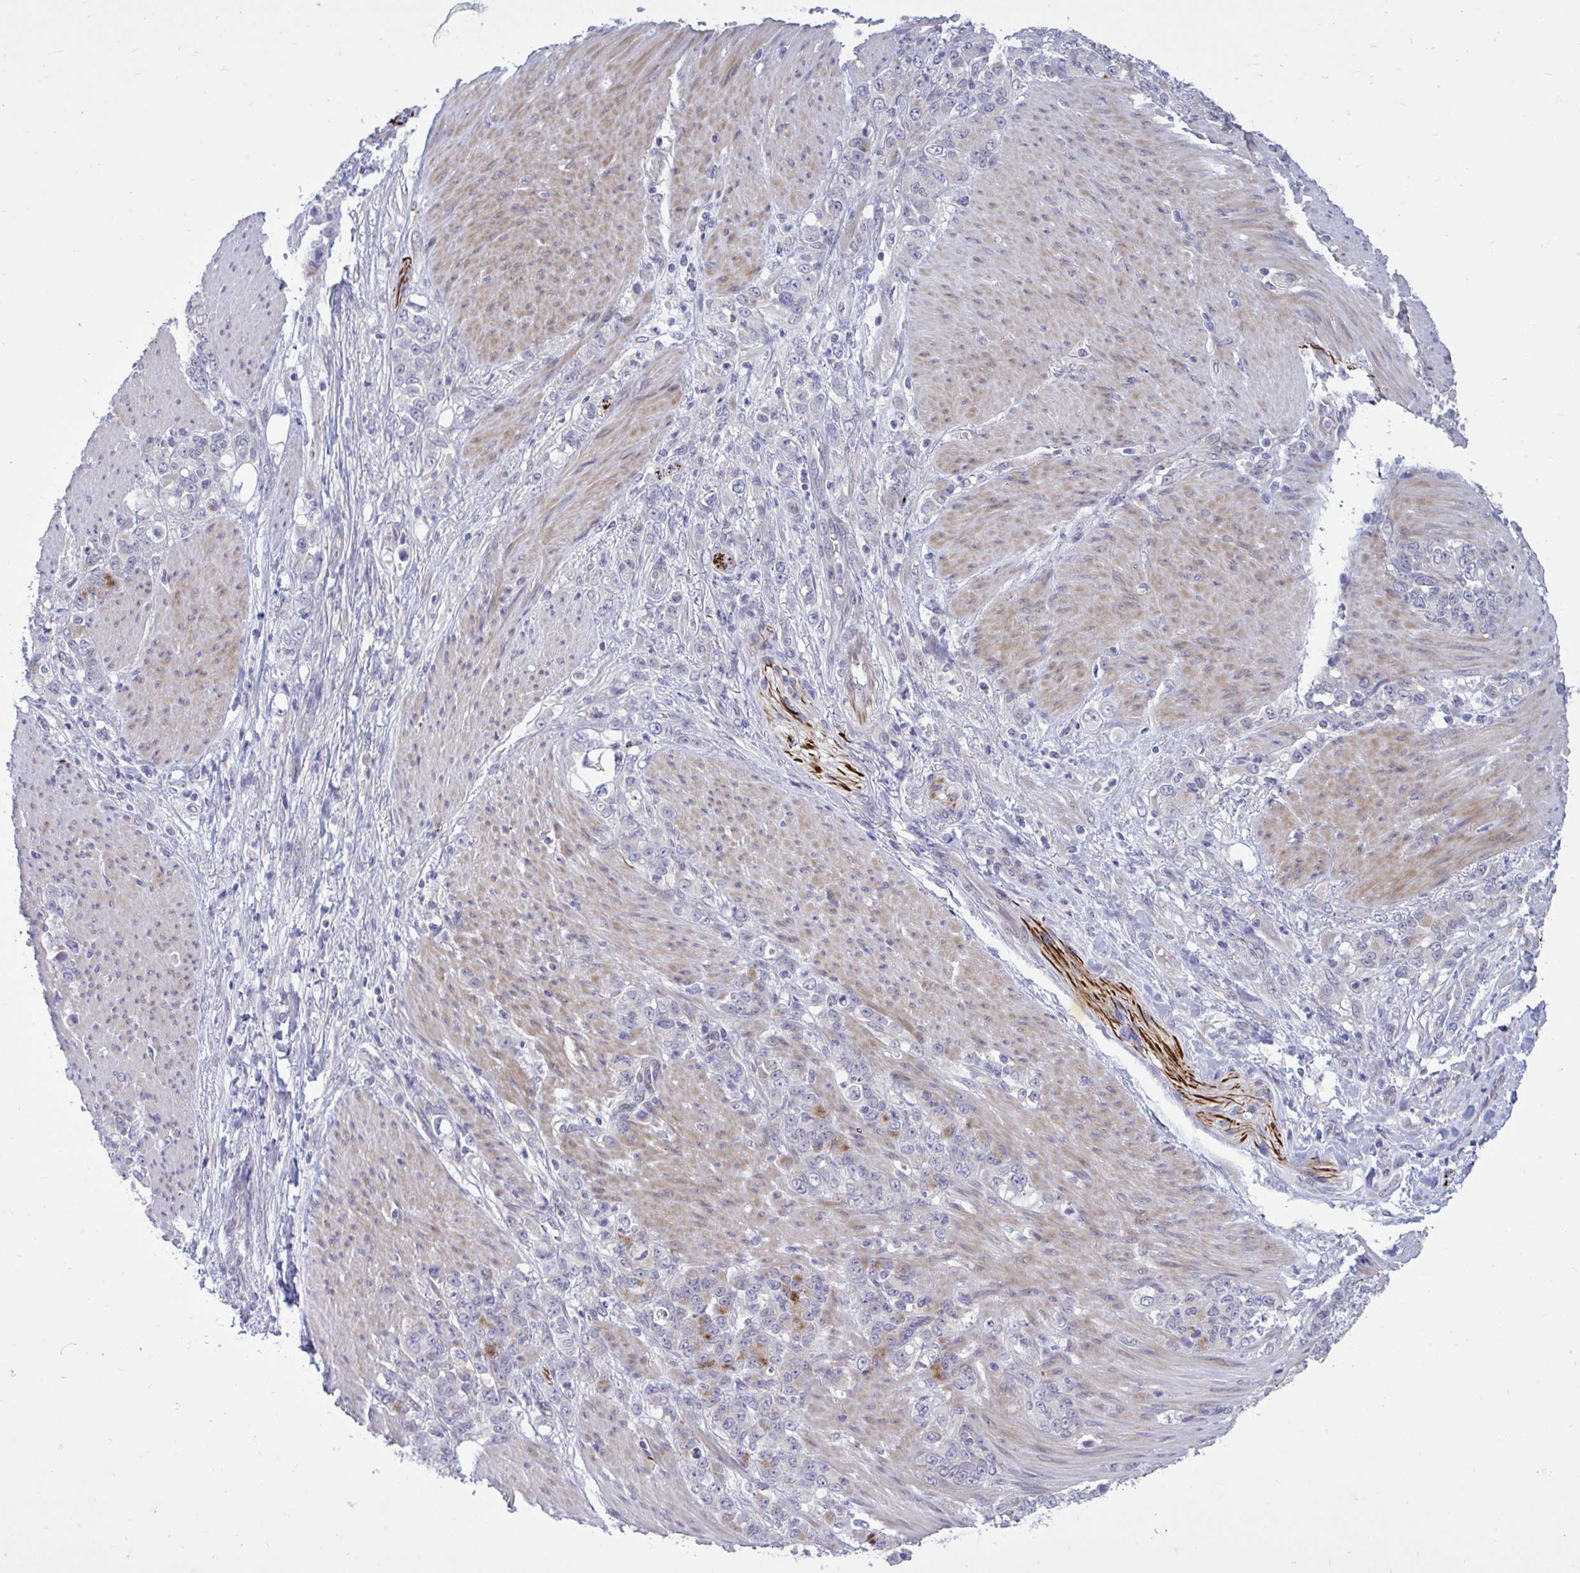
{"staining": {"intensity": "negative", "quantity": "none", "location": "none"}, "tissue": "stomach cancer", "cell_type": "Tumor cells", "image_type": "cancer", "snomed": [{"axis": "morphology", "description": "Adenocarcinoma, NOS"}, {"axis": "topography", "description": "Stomach"}], "caption": "The photomicrograph reveals no significant staining in tumor cells of stomach adenocarcinoma. (DAB IHC visualized using brightfield microscopy, high magnification).", "gene": "HMBOX1", "patient": {"sex": "female", "age": 79}}